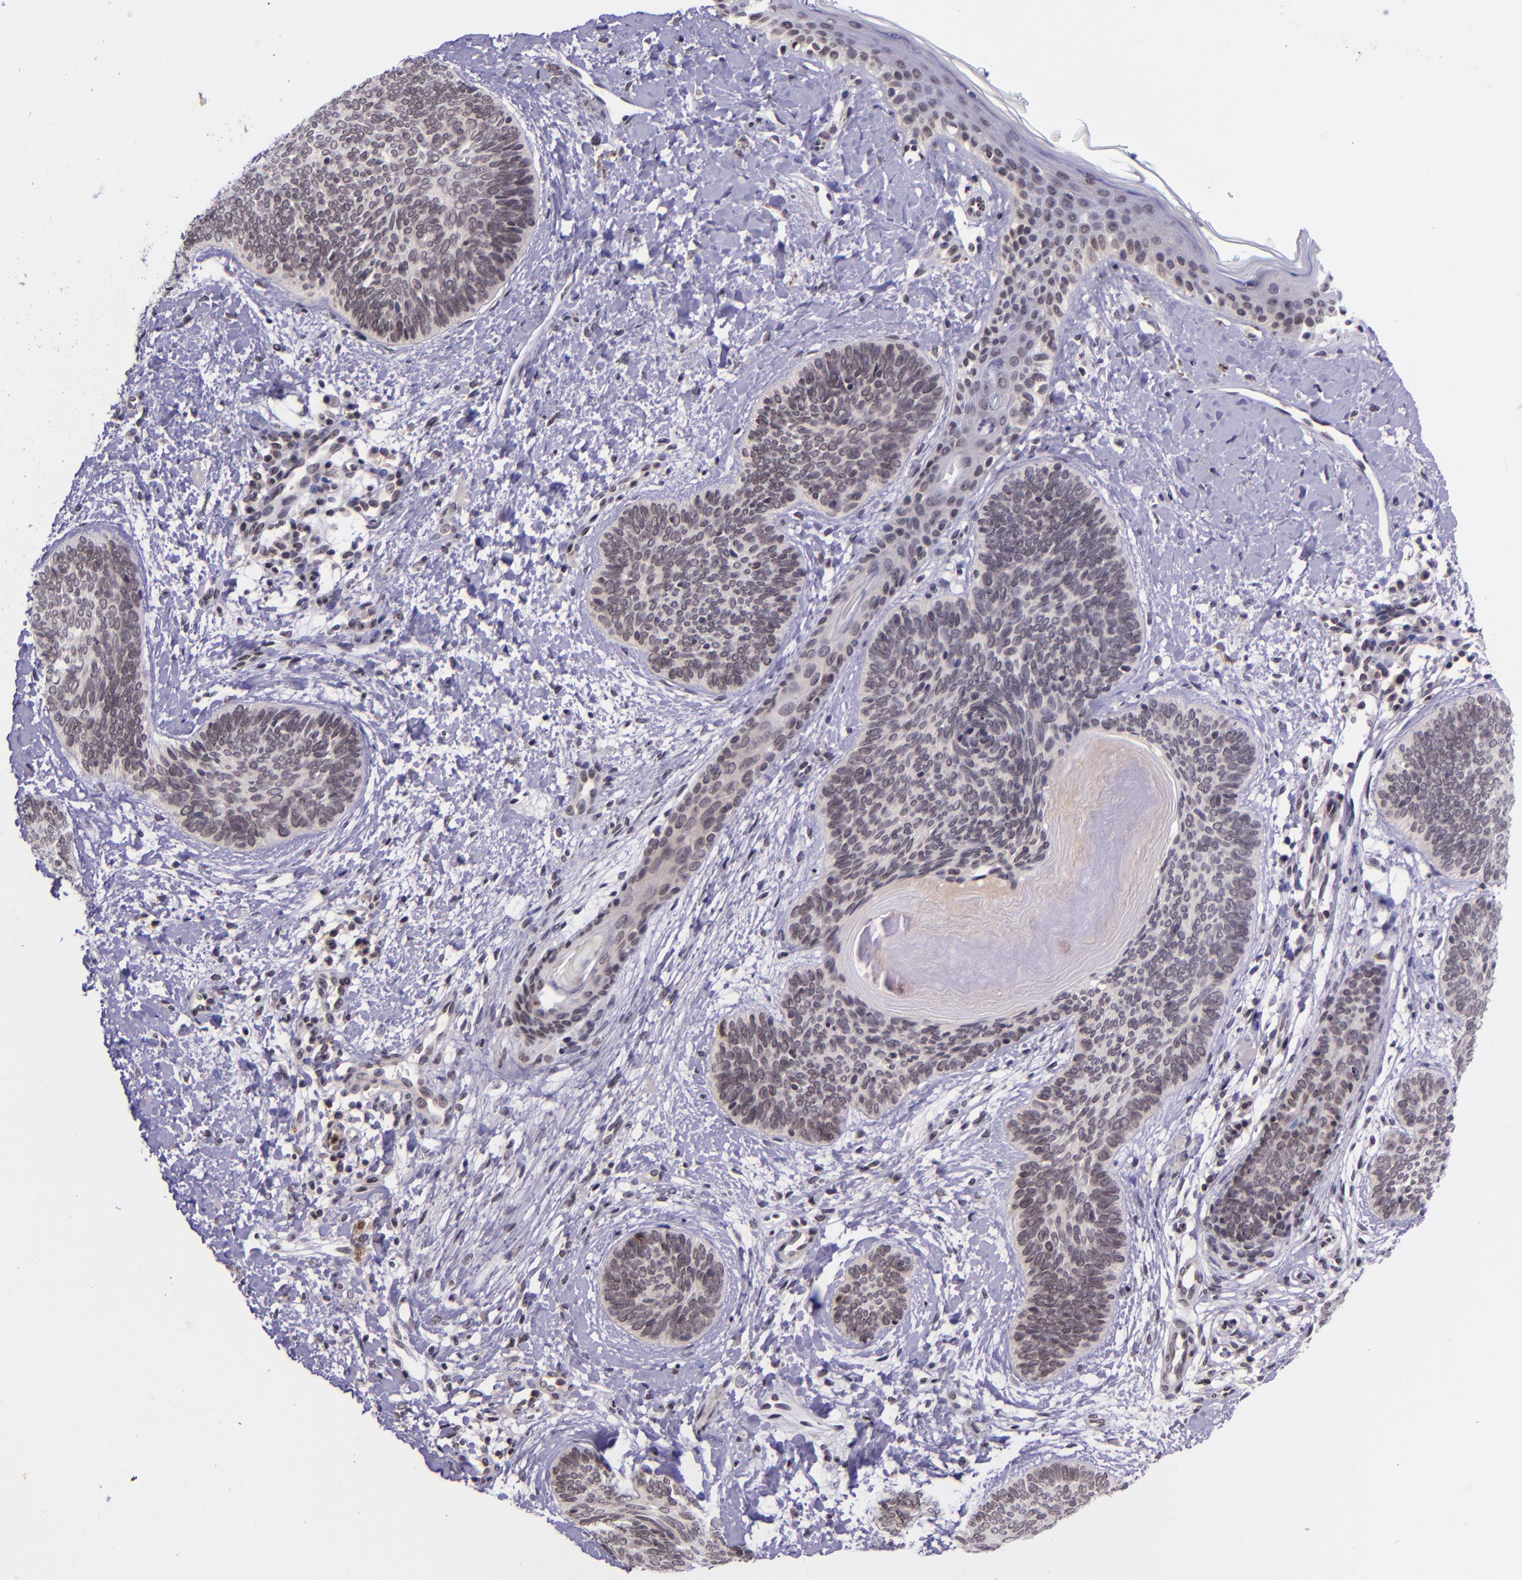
{"staining": {"intensity": "weak", "quantity": ">75%", "location": "cytoplasmic/membranous"}, "tissue": "skin cancer", "cell_type": "Tumor cells", "image_type": "cancer", "snomed": [{"axis": "morphology", "description": "Basal cell carcinoma"}, {"axis": "topography", "description": "Skin"}], "caption": "Protein staining of basal cell carcinoma (skin) tissue shows weak cytoplasmic/membranous positivity in approximately >75% of tumor cells.", "gene": "SELL", "patient": {"sex": "female", "age": 81}}